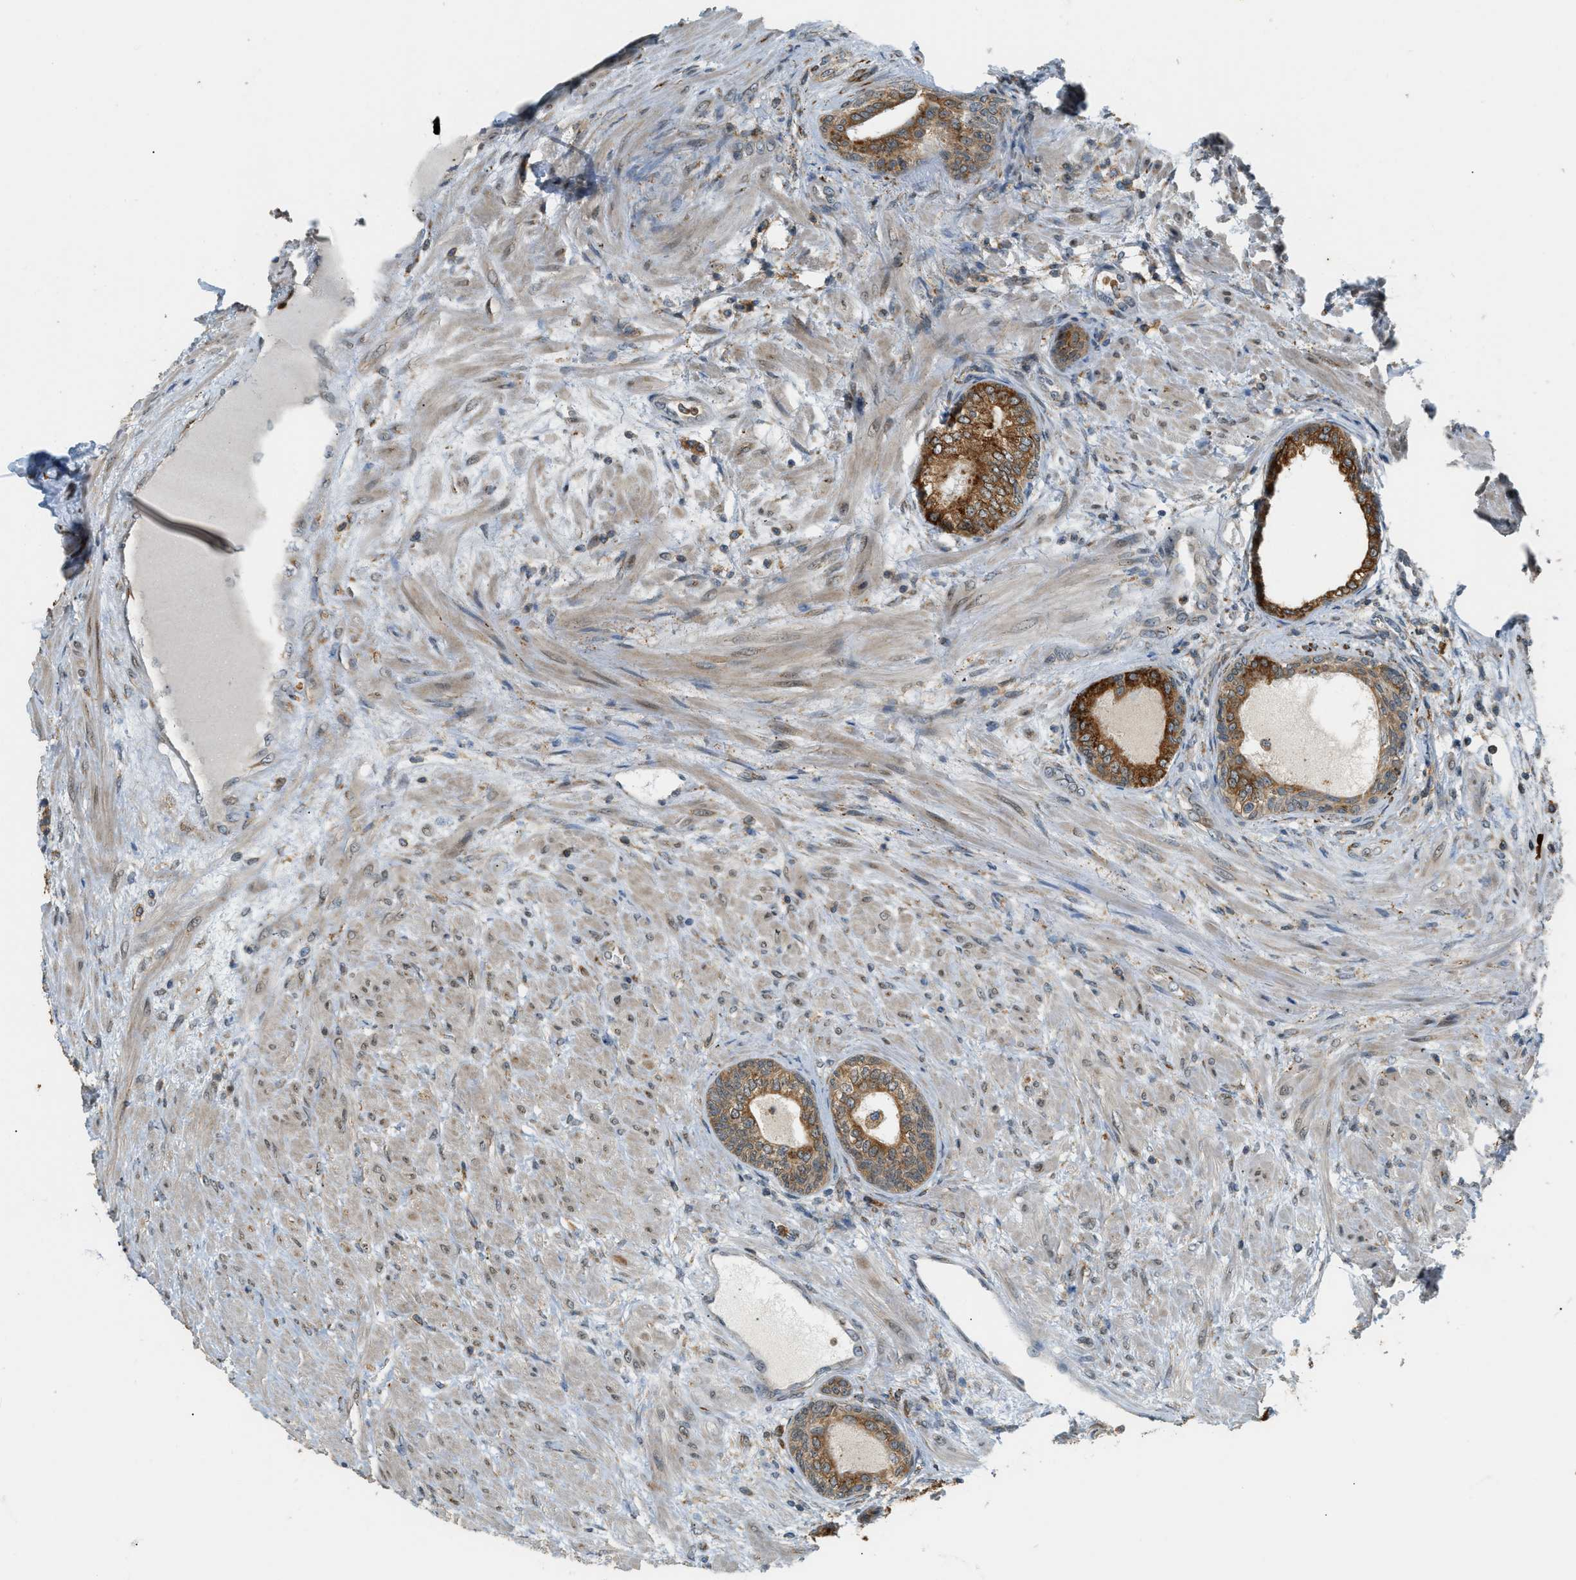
{"staining": {"intensity": "strong", "quantity": ">75%", "location": "cytoplasmic/membranous"}, "tissue": "prostate", "cell_type": "Glandular cells", "image_type": "normal", "snomed": [{"axis": "morphology", "description": "Normal tissue, NOS"}, {"axis": "topography", "description": "Prostate"}], "caption": "About >75% of glandular cells in benign prostate exhibit strong cytoplasmic/membranous protein expression as visualized by brown immunohistochemical staining.", "gene": "SEMA4D", "patient": {"sex": "male", "age": 76}}